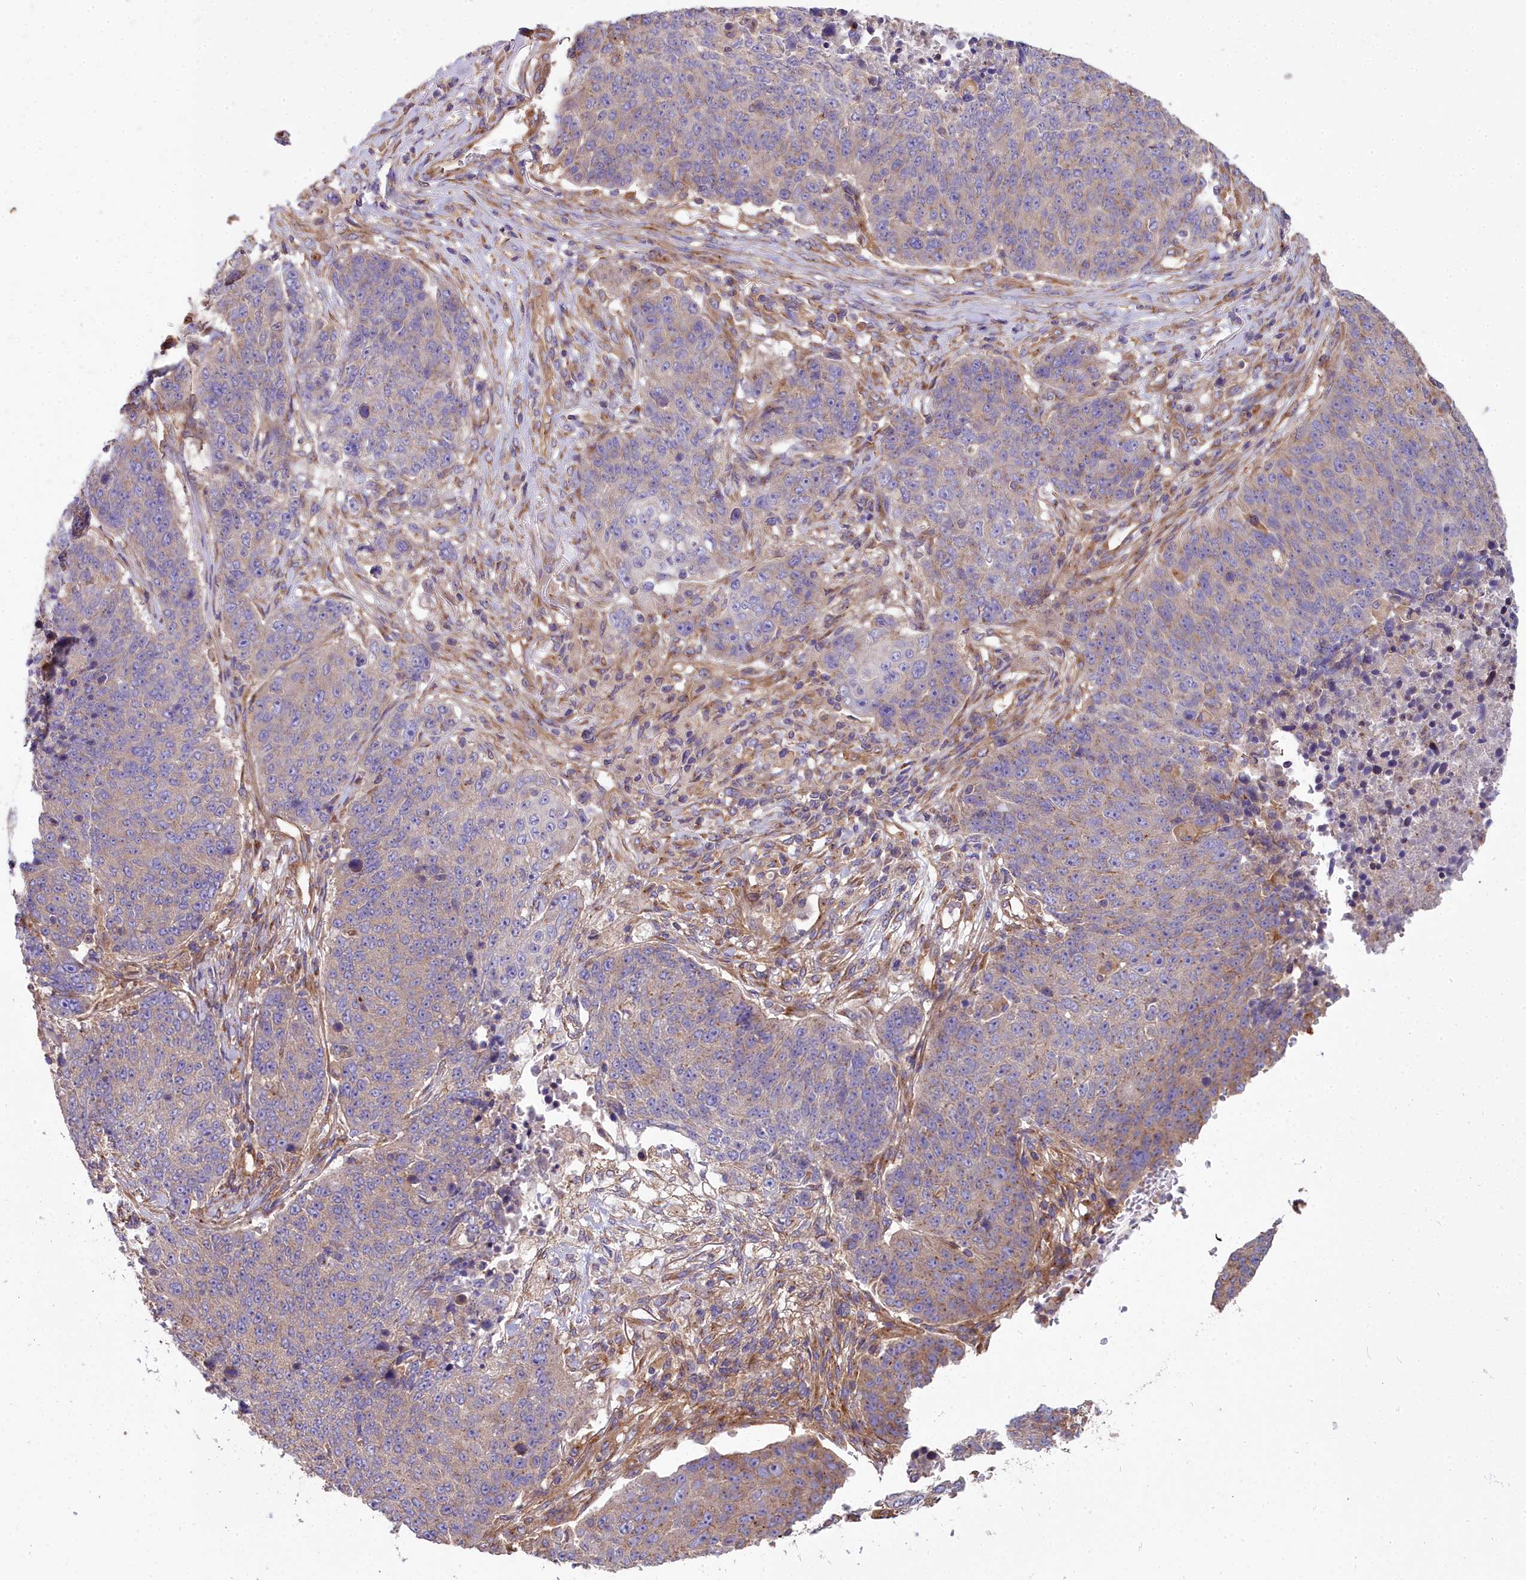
{"staining": {"intensity": "weak", "quantity": "<25%", "location": "cytoplasmic/membranous"}, "tissue": "lung cancer", "cell_type": "Tumor cells", "image_type": "cancer", "snomed": [{"axis": "morphology", "description": "Normal tissue, NOS"}, {"axis": "morphology", "description": "Squamous cell carcinoma, NOS"}, {"axis": "topography", "description": "Lymph node"}, {"axis": "topography", "description": "Lung"}], "caption": "Histopathology image shows no significant protein expression in tumor cells of lung cancer.", "gene": "DCTN3", "patient": {"sex": "male", "age": 66}}